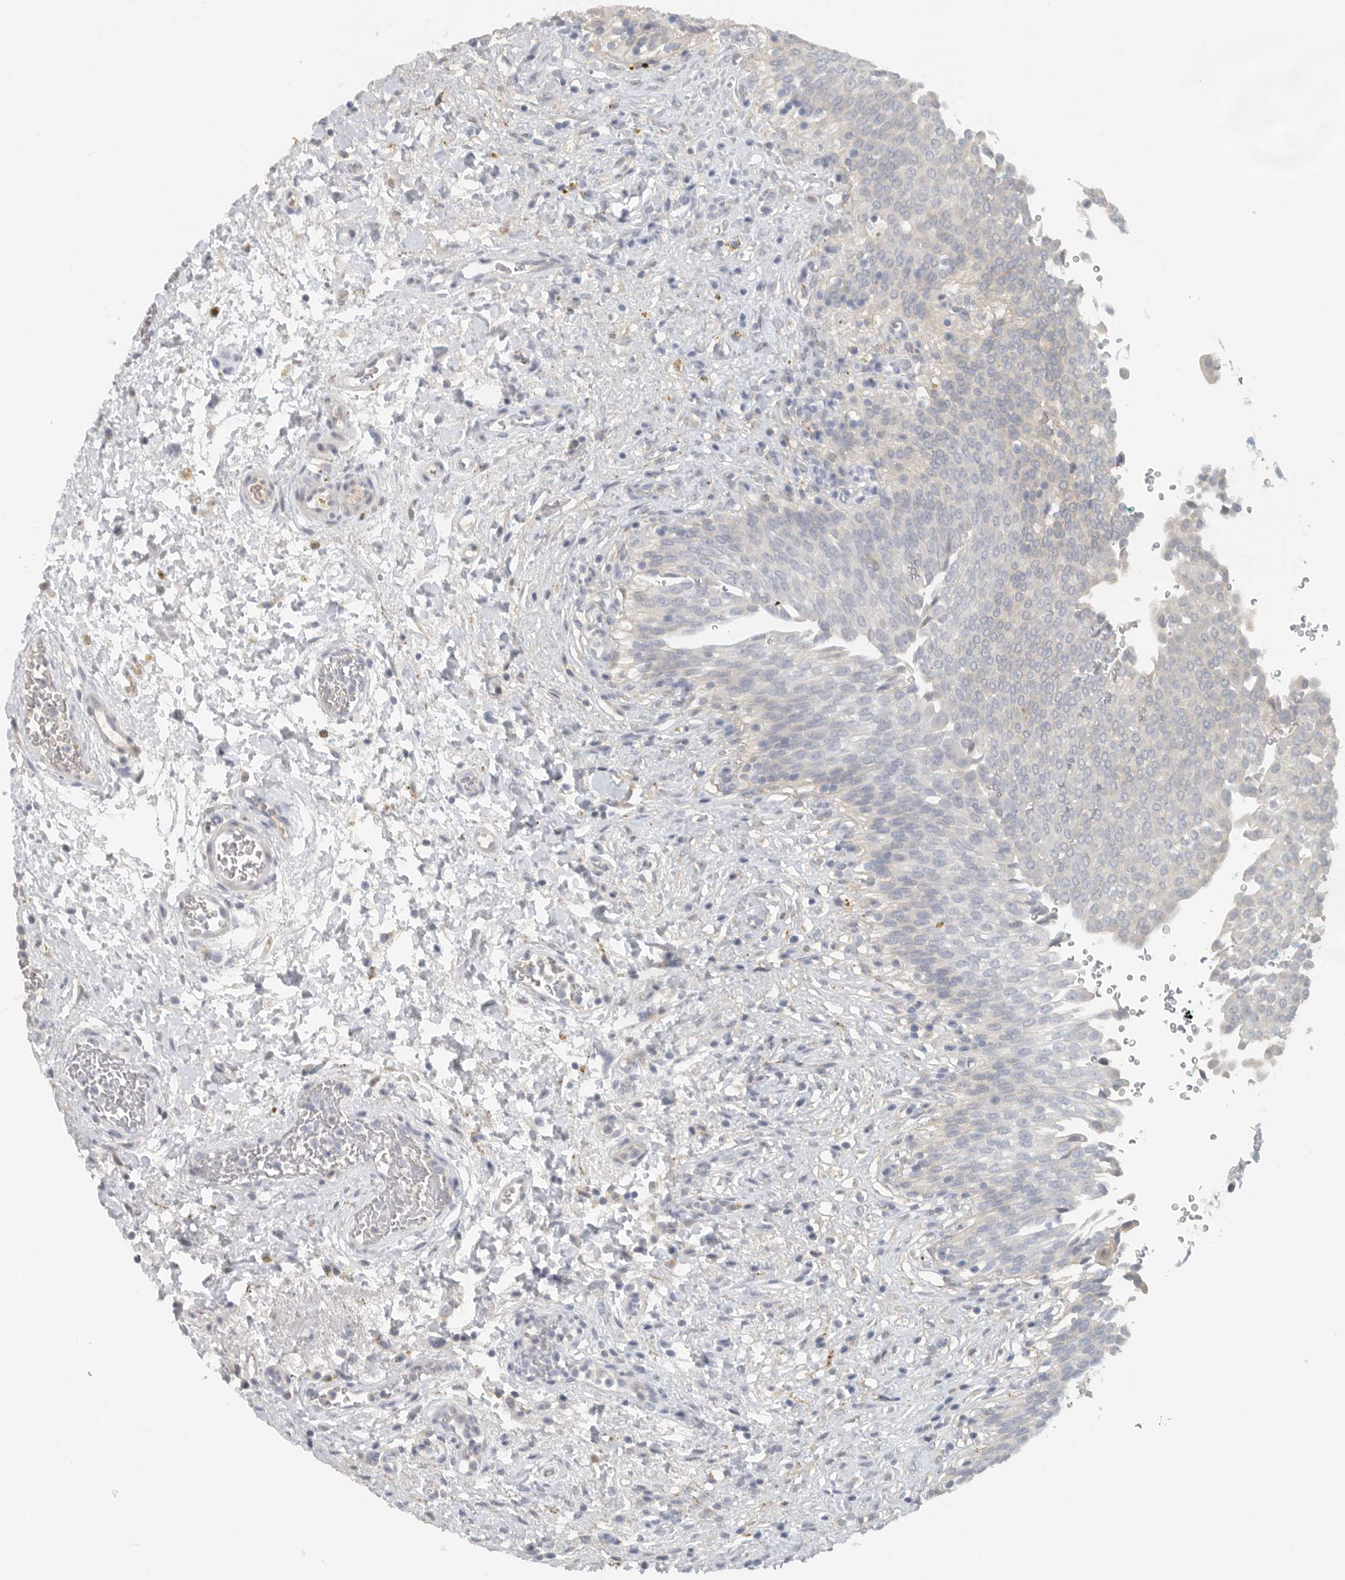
{"staining": {"intensity": "negative", "quantity": "none", "location": "none"}, "tissue": "urinary bladder", "cell_type": "Urothelial cells", "image_type": "normal", "snomed": [{"axis": "morphology", "description": "Urothelial carcinoma, High grade"}, {"axis": "topography", "description": "Urinary bladder"}], "caption": "This image is of benign urinary bladder stained with immunohistochemistry (IHC) to label a protein in brown with the nuclei are counter-stained blue. There is no expression in urothelial cells.", "gene": "PAM", "patient": {"sex": "male", "age": 46}}